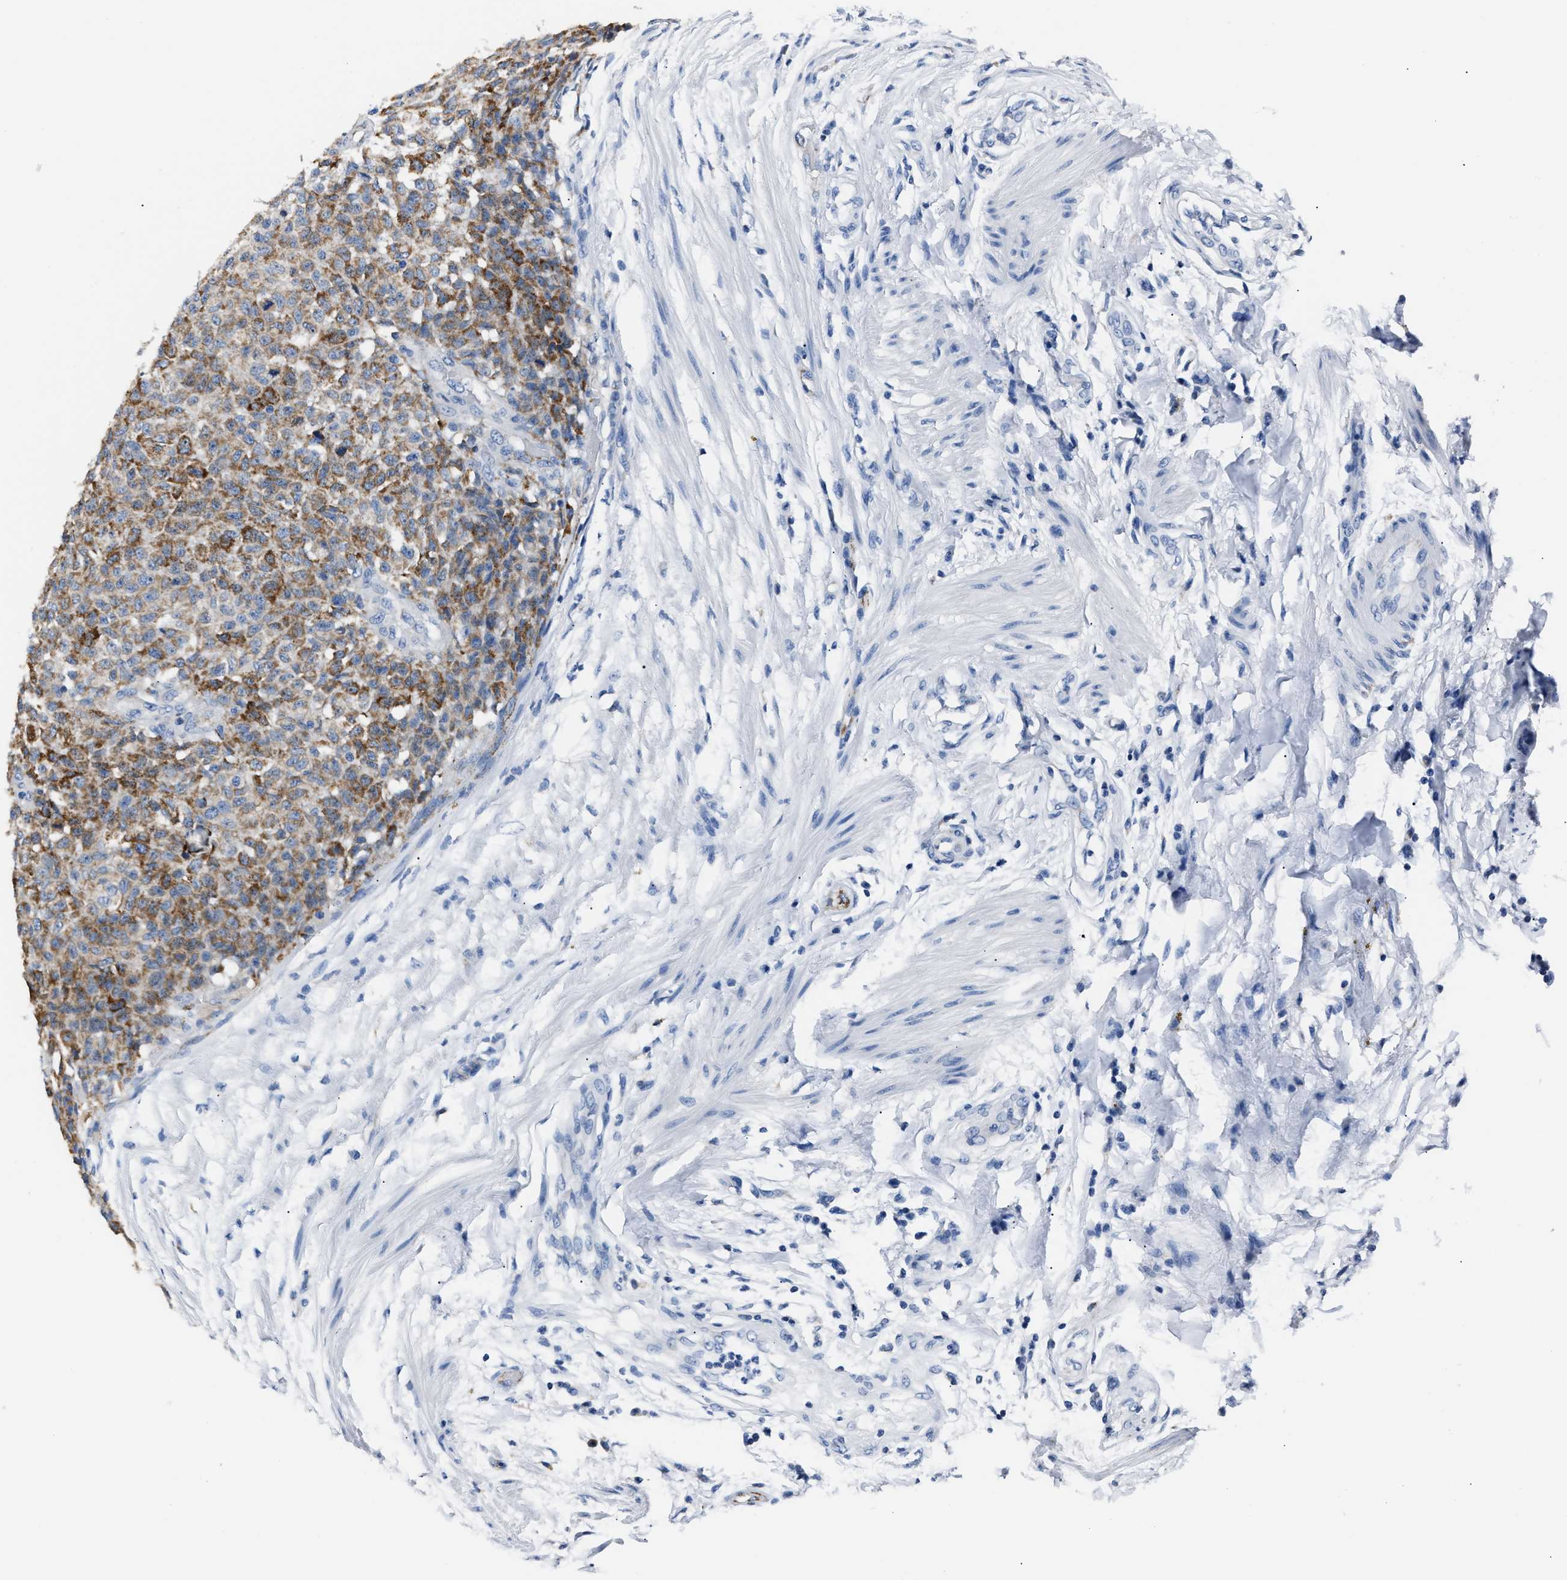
{"staining": {"intensity": "strong", "quantity": ">75%", "location": "cytoplasmic/membranous"}, "tissue": "testis cancer", "cell_type": "Tumor cells", "image_type": "cancer", "snomed": [{"axis": "morphology", "description": "Seminoma, NOS"}, {"axis": "topography", "description": "Testis"}], "caption": "Immunohistochemical staining of human seminoma (testis) displays strong cytoplasmic/membranous protein positivity in about >75% of tumor cells. (Brightfield microscopy of DAB IHC at high magnification).", "gene": "AMACR", "patient": {"sex": "male", "age": 59}}